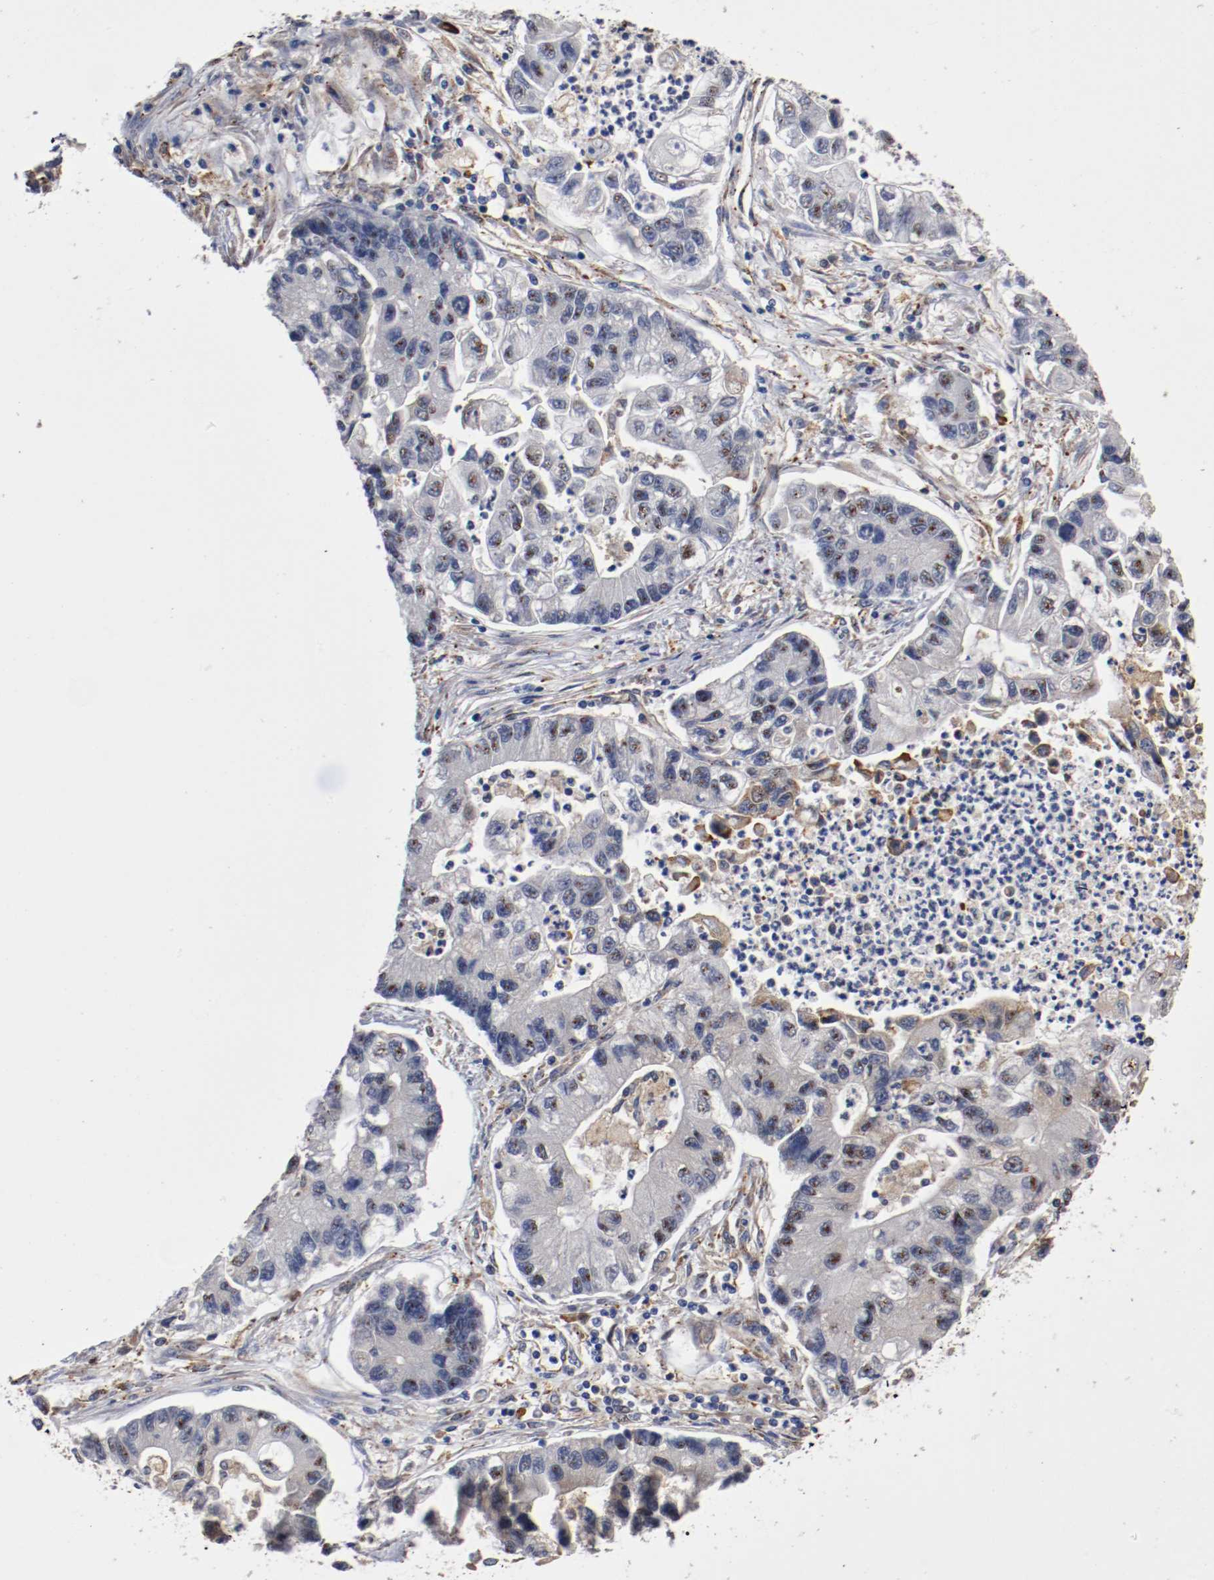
{"staining": {"intensity": "negative", "quantity": "none", "location": "none"}, "tissue": "lung cancer", "cell_type": "Tumor cells", "image_type": "cancer", "snomed": [{"axis": "morphology", "description": "Adenocarcinoma, NOS"}, {"axis": "topography", "description": "Lung"}], "caption": "Adenocarcinoma (lung) was stained to show a protein in brown. There is no significant staining in tumor cells.", "gene": "TNFSF13", "patient": {"sex": "female", "age": 51}}